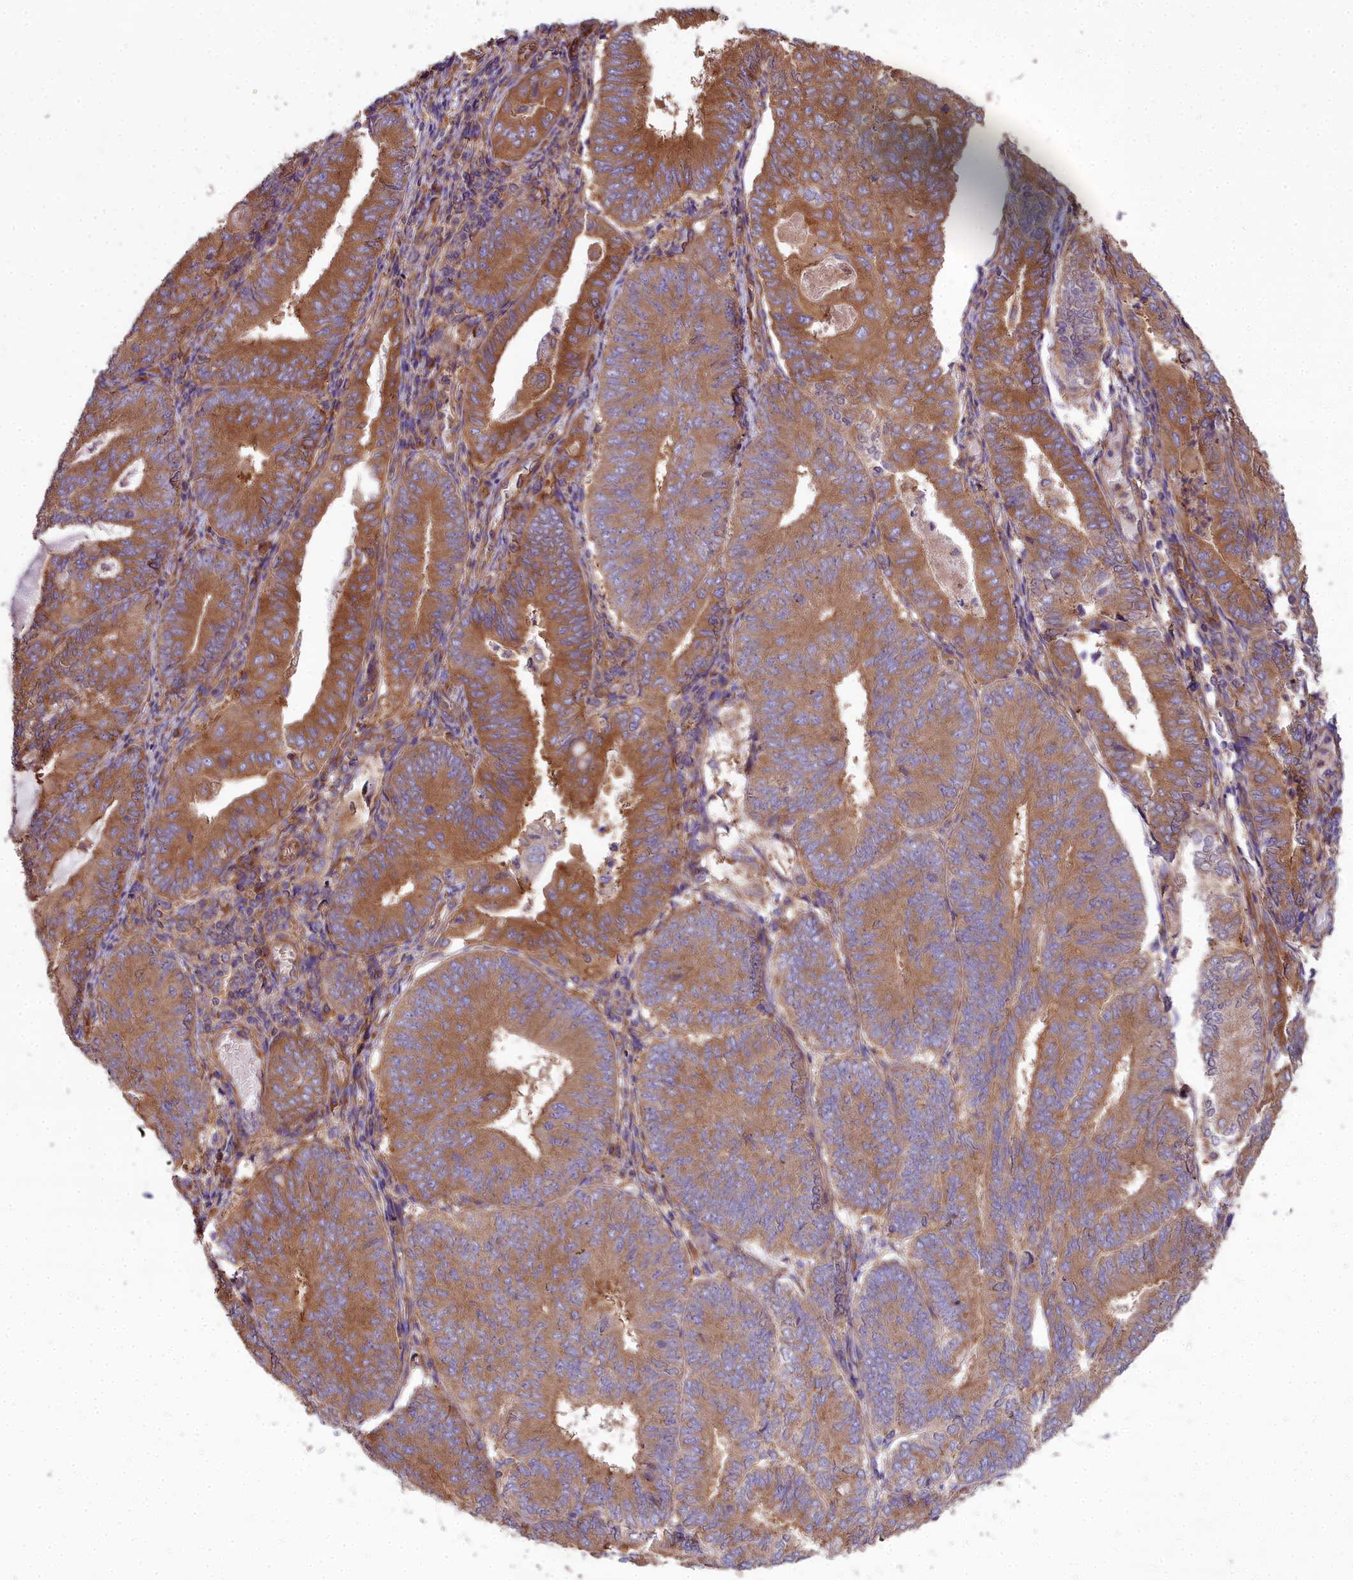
{"staining": {"intensity": "strong", "quantity": "25%-75%", "location": "cytoplasmic/membranous"}, "tissue": "endometrial cancer", "cell_type": "Tumor cells", "image_type": "cancer", "snomed": [{"axis": "morphology", "description": "Adenocarcinoma, NOS"}, {"axis": "topography", "description": "Endometrium"}], "caption": "Endometrial cancer tissue shows strong cytoplasmic/membranous staining in about 25%-75% of tumor cells, visualized by immunohistochemistry.", "gene": "DCTN3", "patient": {"sex": "female", "age": 81}}